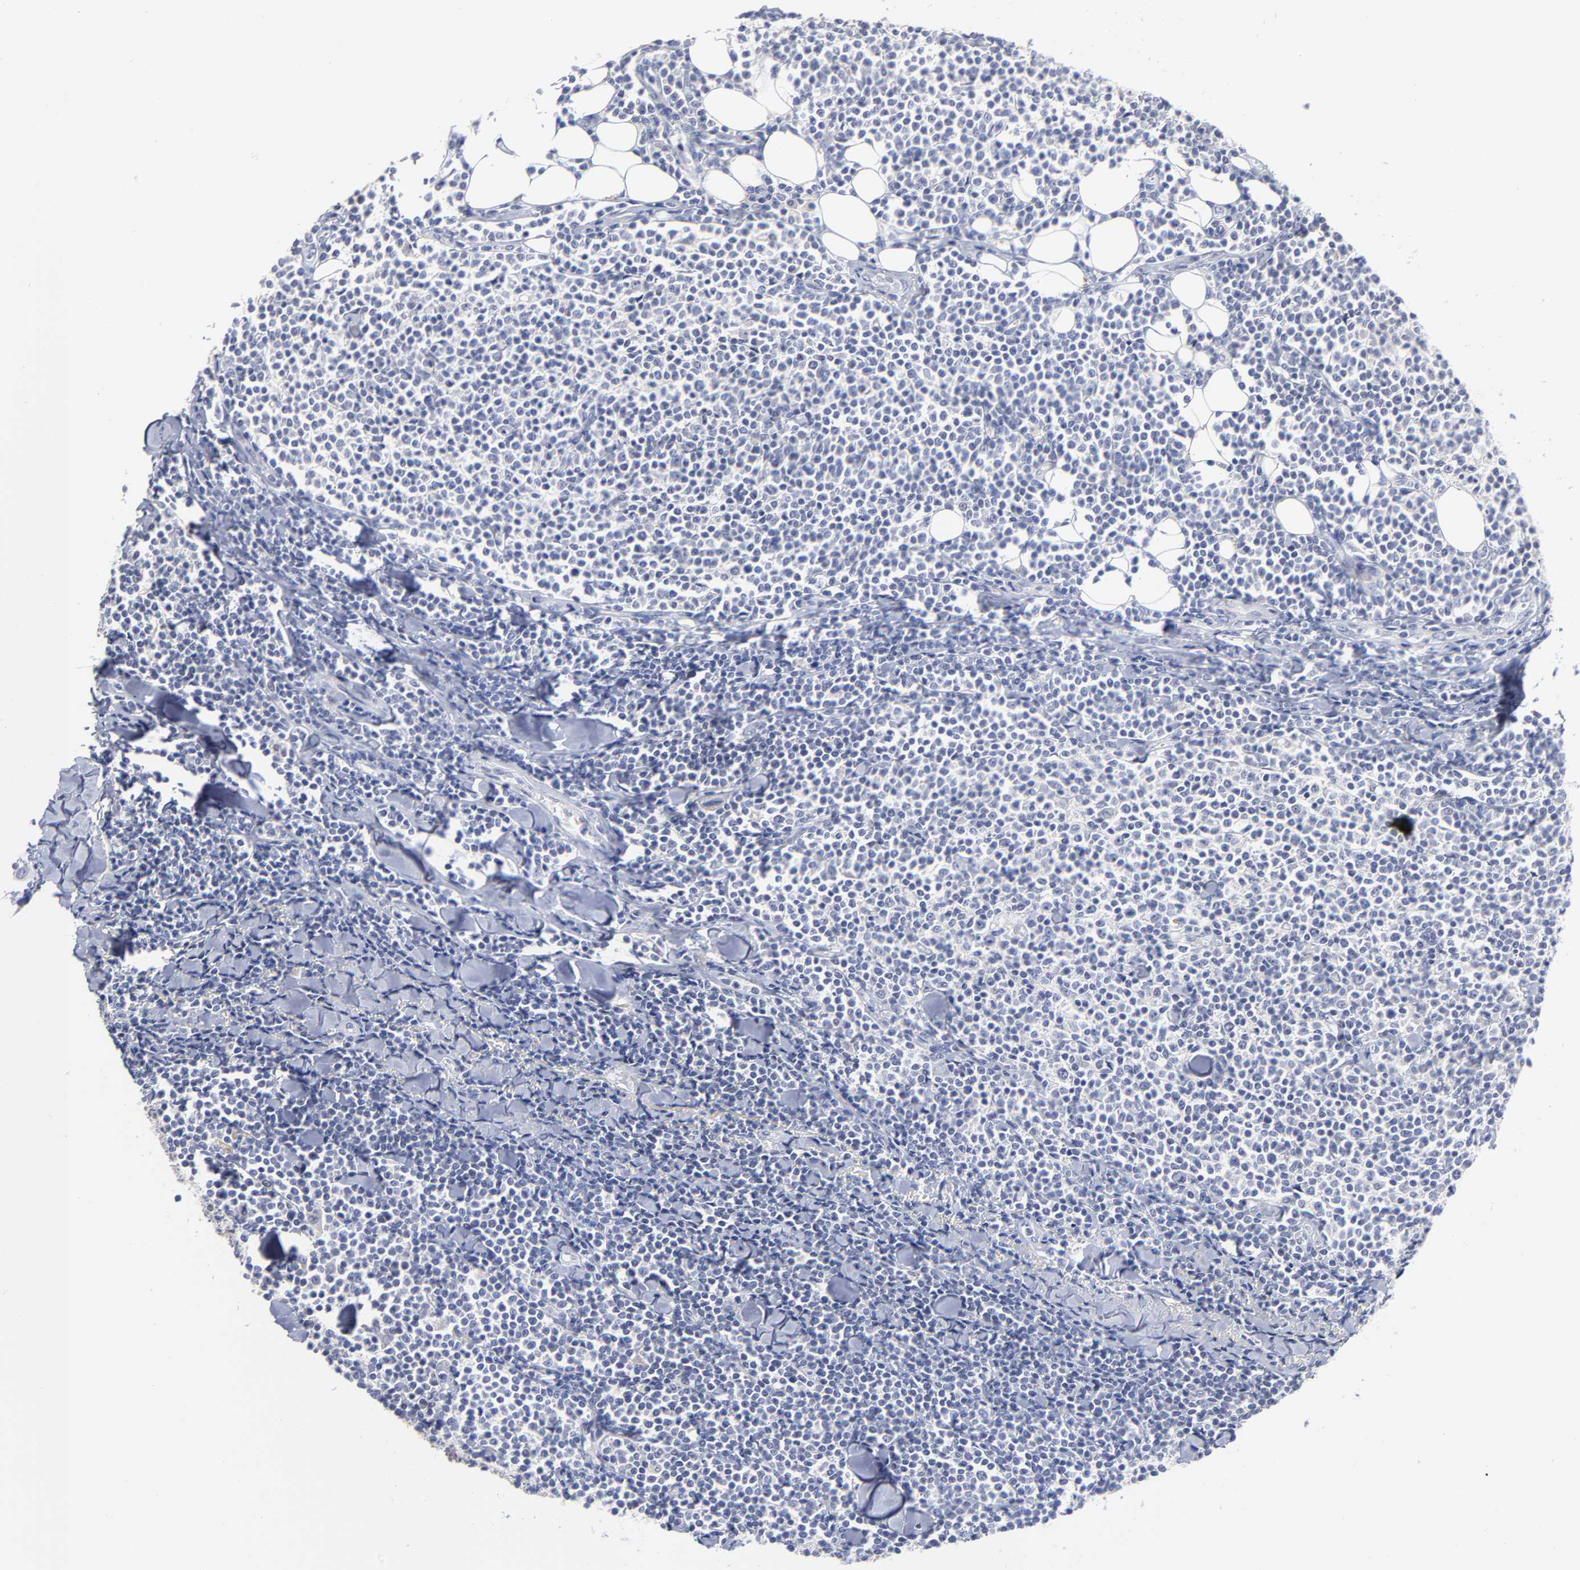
{"staining": {"intensity": "negative", "quantity": "none", "location": "none"}, "tissue": "lymphoma", "cell_type": "Tumor cells", "image_type": "cancer", "snomed": [{"axis": "morphology", "description": "Malignant lymphoma, non-Hodgkin's type, Low grade"}, {"axis": "topography", "description": "Soft tissue"}], "caption": "DAB immunohistochemical staining of human lymphoma shows no significant staining in tumor cells.", "gene": "CXADR", "patient": {"sex": "male", "age": 92}}